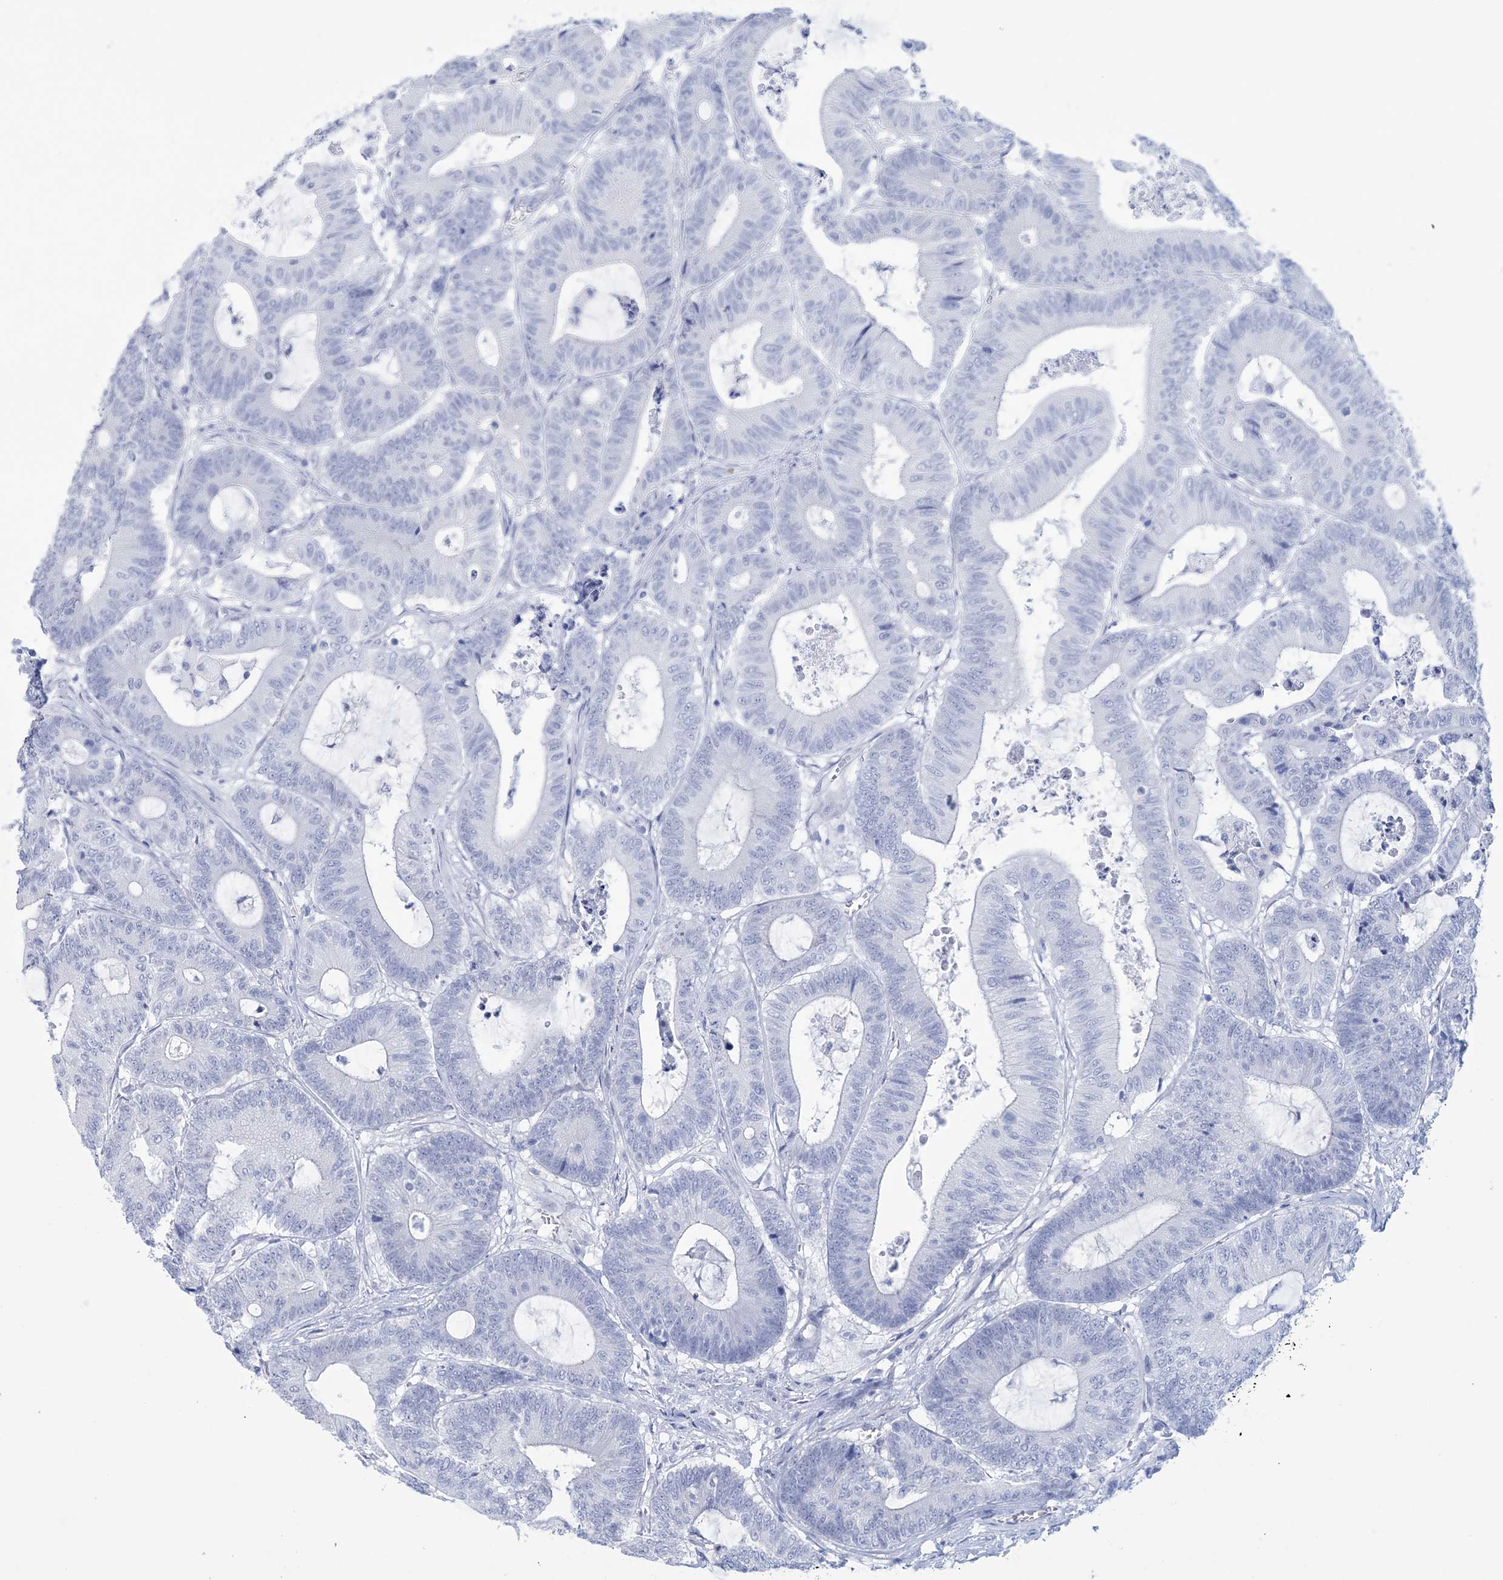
{"staining": {"intensity": "negative", "quantity": "none", "location": "none"}, "tissue": "colorectal cancer", "cell_type": "Tumor cells", "image_type": "cancer", "snomed": [{"axis": "morphology", "description": "Adenocarcinoma, NOS"}, {"axis": "topography", "description": "Colon"}], "caption": "IHC image of neoplastic tissue: colorectal cancer (adenocarcinoma) stained with DAB (3,3'-diaminobenzidine) demonstrates no significant protein staining in tumor cells. The staining is performed using DAB (3,3'-diaminobenzidine) brown chromogen with nuclei counter-stained in using hematoxylin.", "gene": "DPCD", "patient": {"sex": "female", "age": 84}}